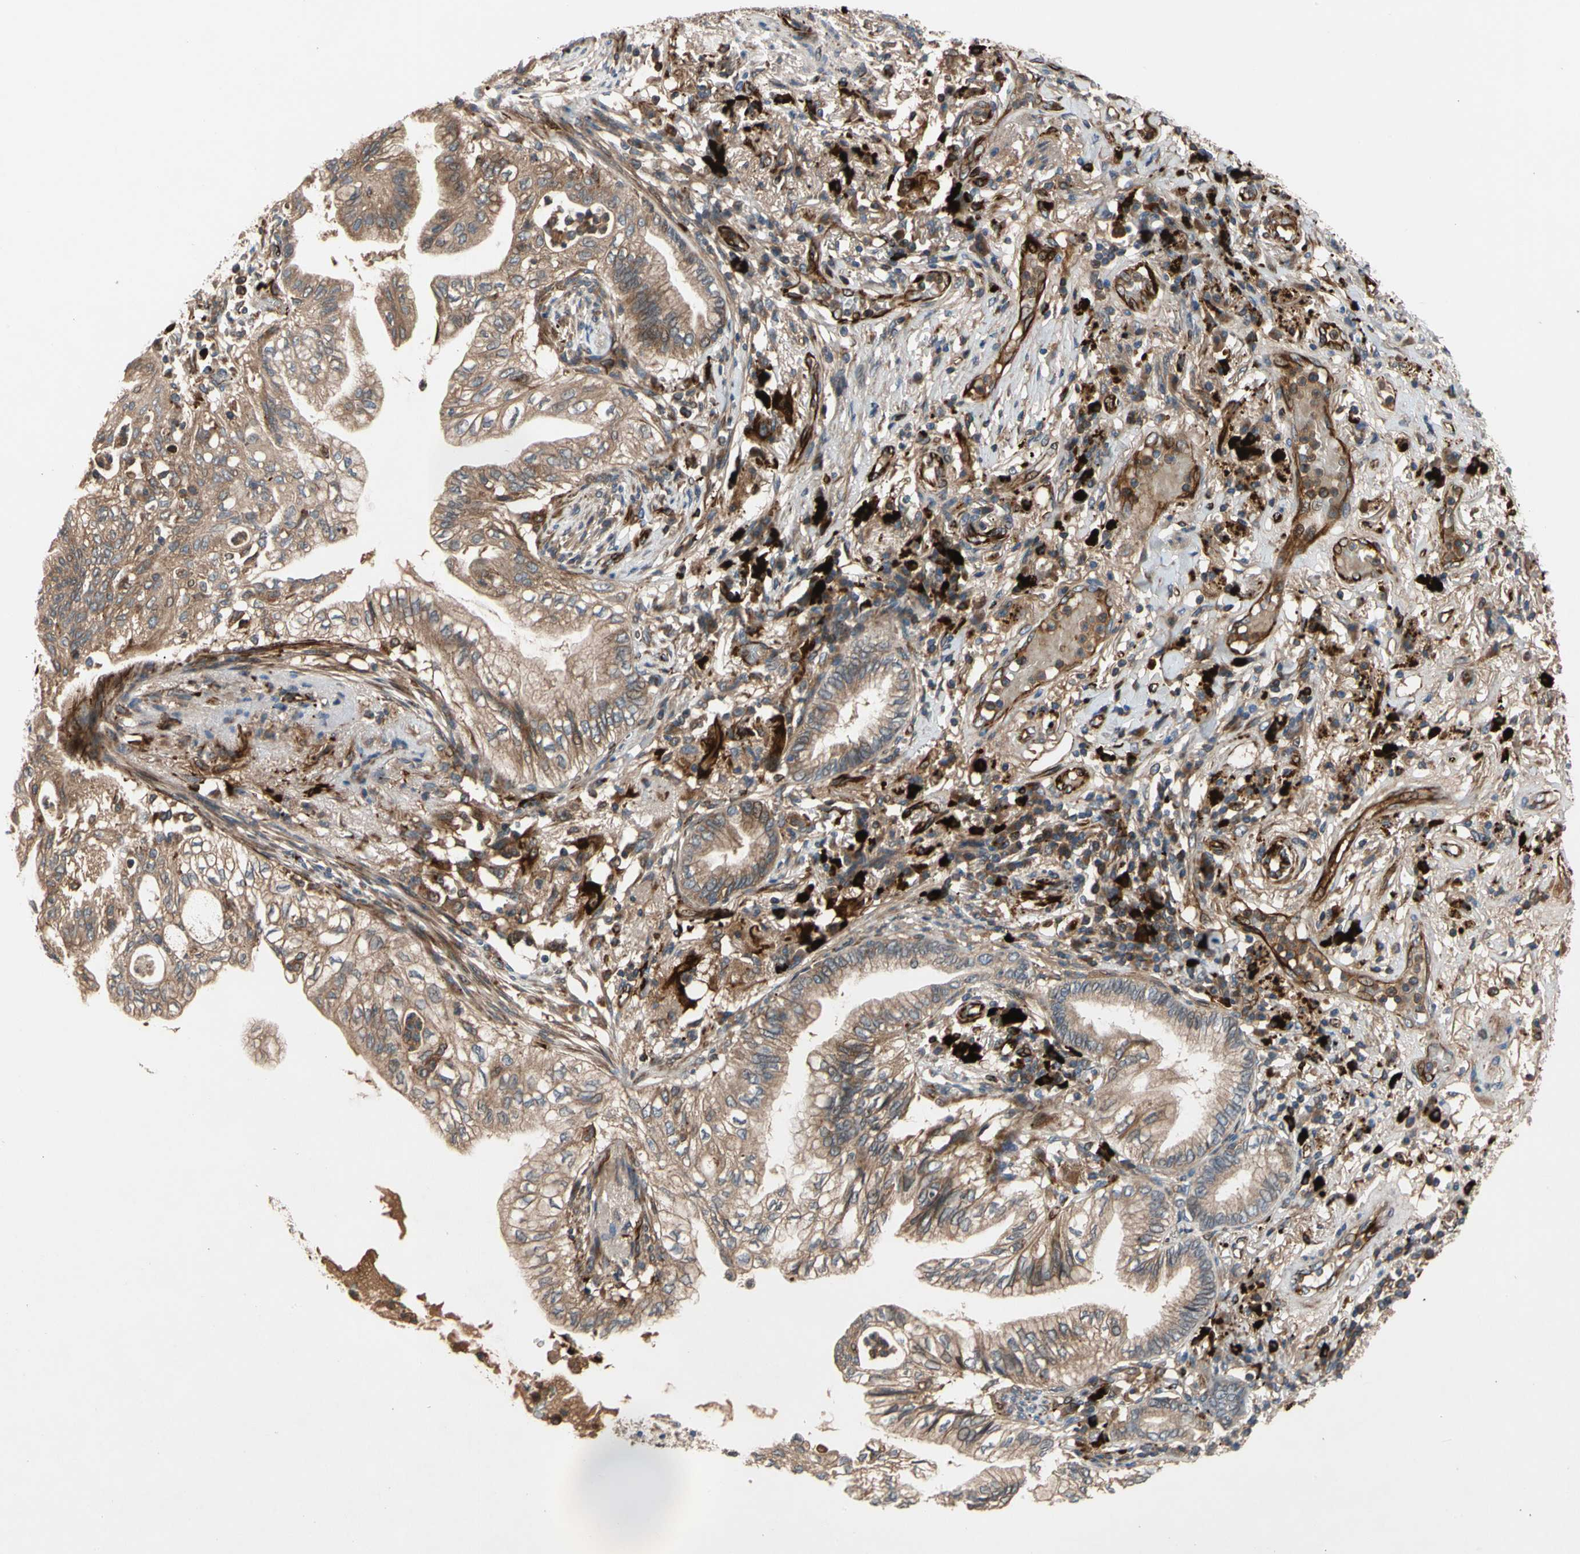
{"staining": {"intensity": "moderate", "quantity": ">75%", "location": "cytoplasmic/membranous"}, "tissue": "lung cancer", "cell_type": "Tumor cells", "image_type": "cancer", "snomed": [{"axis": "morphology", "description": "Normal tissue, NOS"}, {"axis": "morphology", "description": "Adenocarcinoma, NOS"}, {"axis": "topography", "description": "Bronchus"}, {"axis": "topography", "description": "Lung"}], "caption": "Lung adenocarcinoma stained with immunohistochemistry (IHC) exhibits moderate cytoplasmic/membranous positivity in about >75% of tumor cells. The protein is stained brown, and the nuclei are stained in blue (DAB (3,3'-diaminobenzidine) IHC with brightfield microscopy, high magnification).", "gene": "FGD6", "patient": {"sex": "female", "age": 70}}